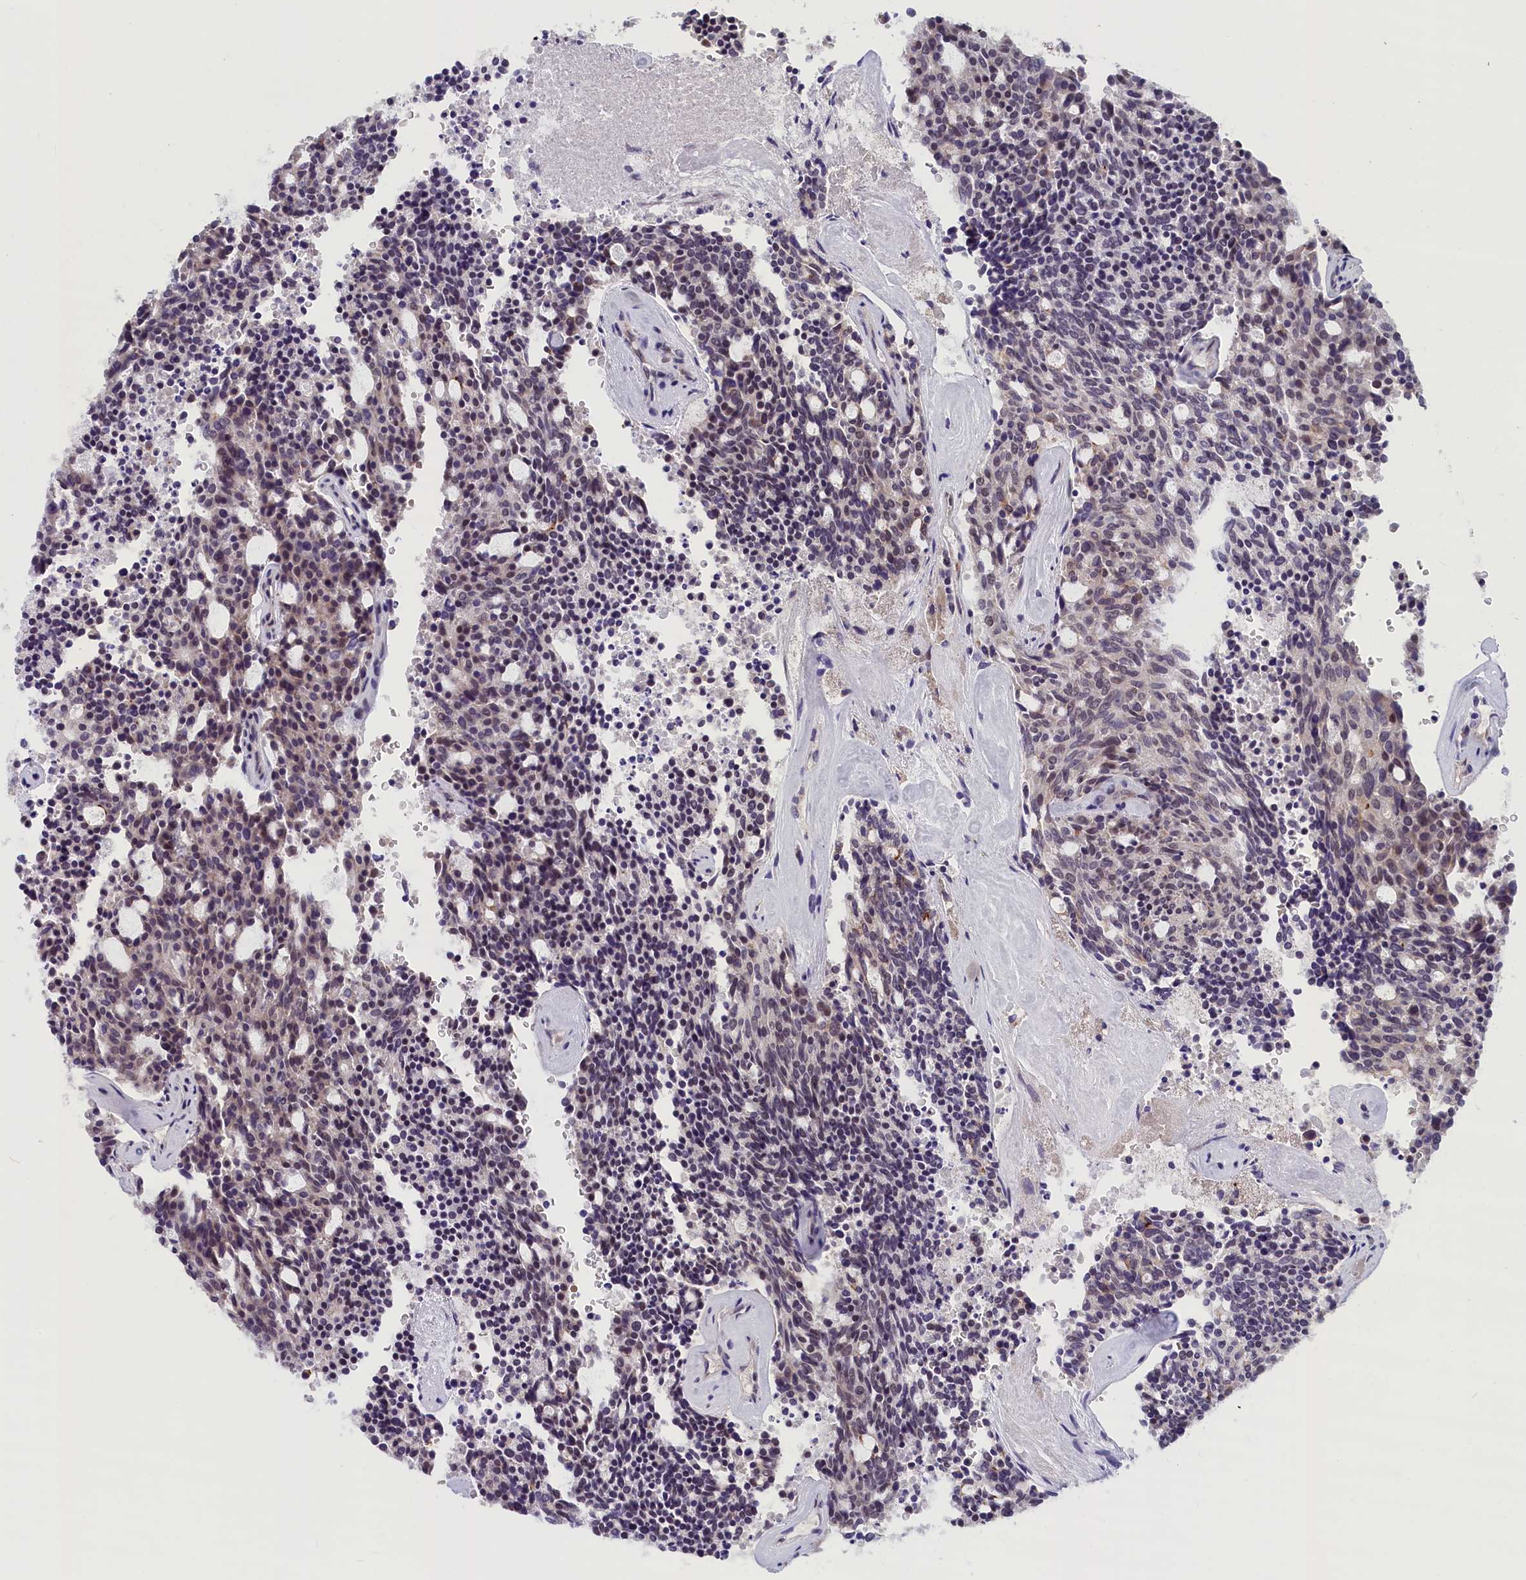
{"staining": {"intensity": "weak", "quantity": "25%-75%", "location": "nuclear"}, "tissue": "carcinoid", "cell_type": "Tumor cells", "image_type": "cancer", "snomed": [{"axis": "morphology", "description": "Carcinoid, malignant, NOS"}, {"axis": "topography", "description": "Pancreas"}], "caption": "Immunohistochemistry (IHC) photomicrograph of neoplastic tissue: human carcinoid stained using immunohistochemistry shows low levels of weak protein expression localized specifically in the nuclear of tumor cells, appearing as a nuclear brown color.", "gene": "KCNK6", "patient": {"sex": "female", "age": 54}}